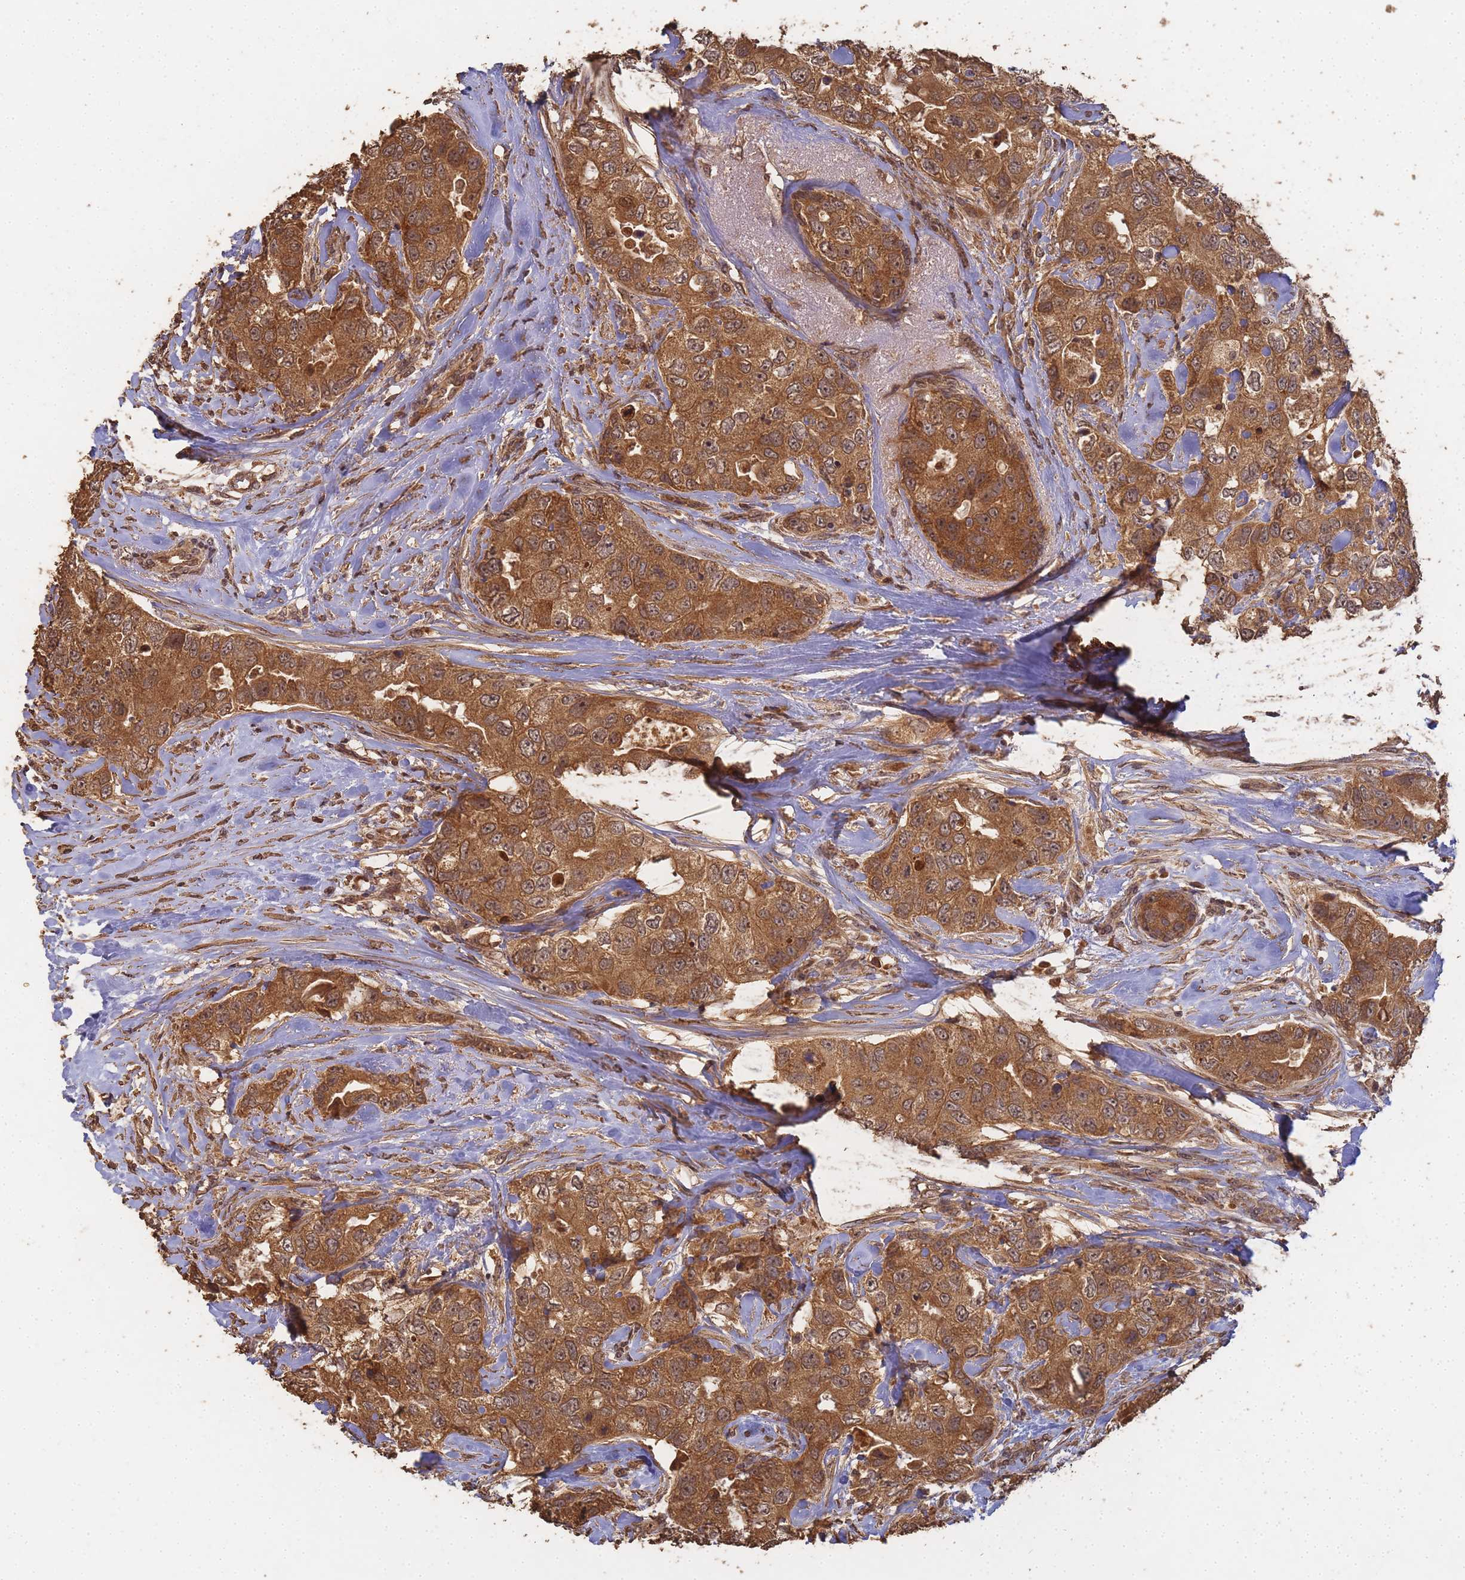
{"staining": {"intensity": "moderate", "quantity": ">75%", "location": "cytoplasmic/membranous,nuclear"}, "tissue": "breast cancer", "cell_type": "Tumor cells", "image_type": "cancer", "snomed": [{"axis": "morphology", "description": "Duct carcinoma"}, {"axis": "topography", "description": "Breast"}], "caption": "Immunohistochemistry (IHC) (DAB) staining of human breast cancer exhibits moderate cytoplasmic/membranous and nuclear protein expression in about >75% of tumor cells.", "gene": "ALKBH1", "patient": {"sex": "female", "age": 62}}